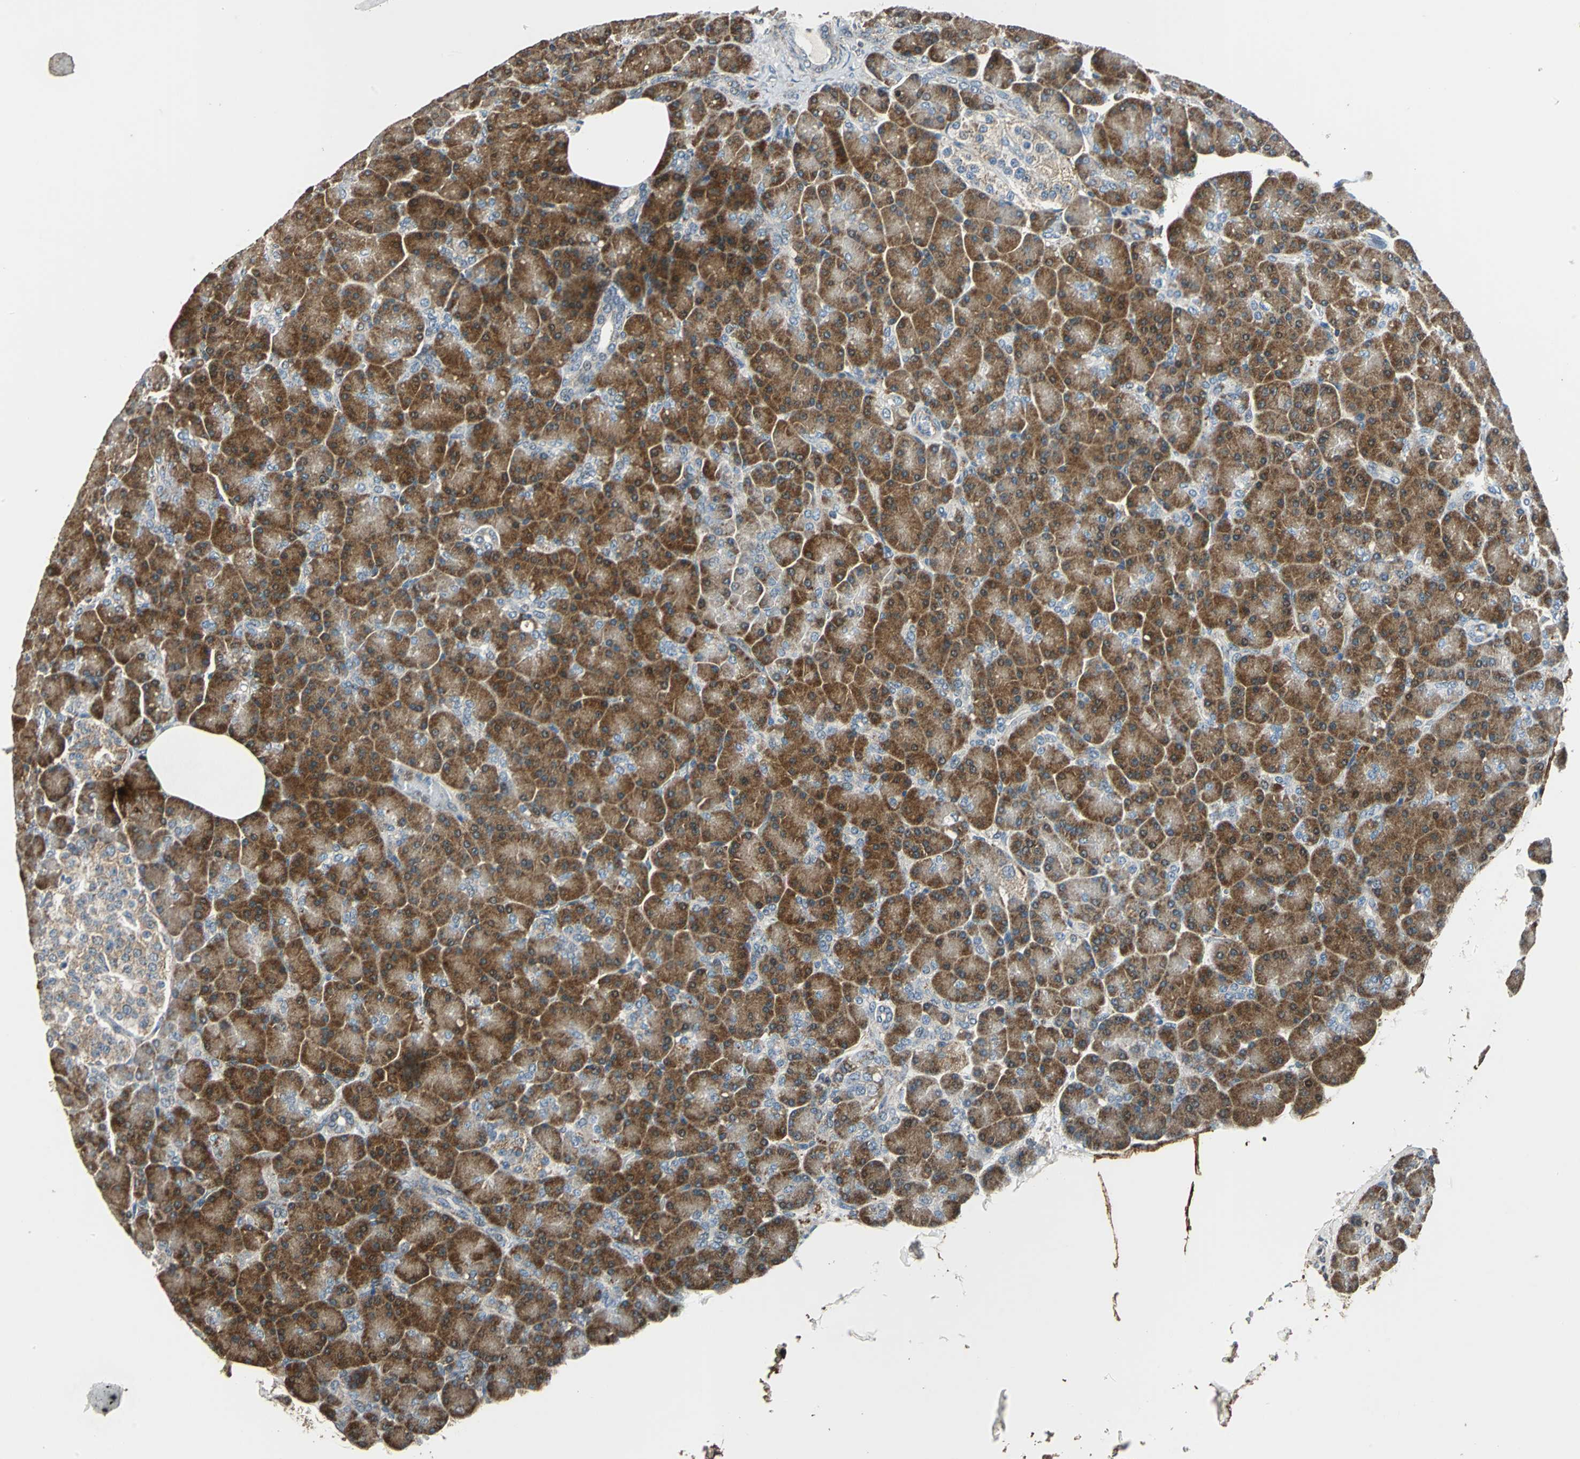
{"staining": {"intensity": "strong", "quantity": ">75%", "location": "cytoplasmic/membranous"}, "tissue": "pancreas", "cell_type": "Exocrine glandular cells", "image_type": "normal", "snomed": [{"axis": "morphology", "description": "Normal tissue, NOS"}, {"axis": "topography", "description": "Pancreas"}], "caption": "Pancreas stained with immunohistochemistry (IHC) exhibits strong cytoplasmic/membranous staining in approximately >75% of exocrine glandular cells. Using DAB (brown) and hematoxylin (blue) stains, captured at high magnification using brightfield microscopy.", "gene": "DNAJB4", "patient": {"sex": "female", "age": 43}}